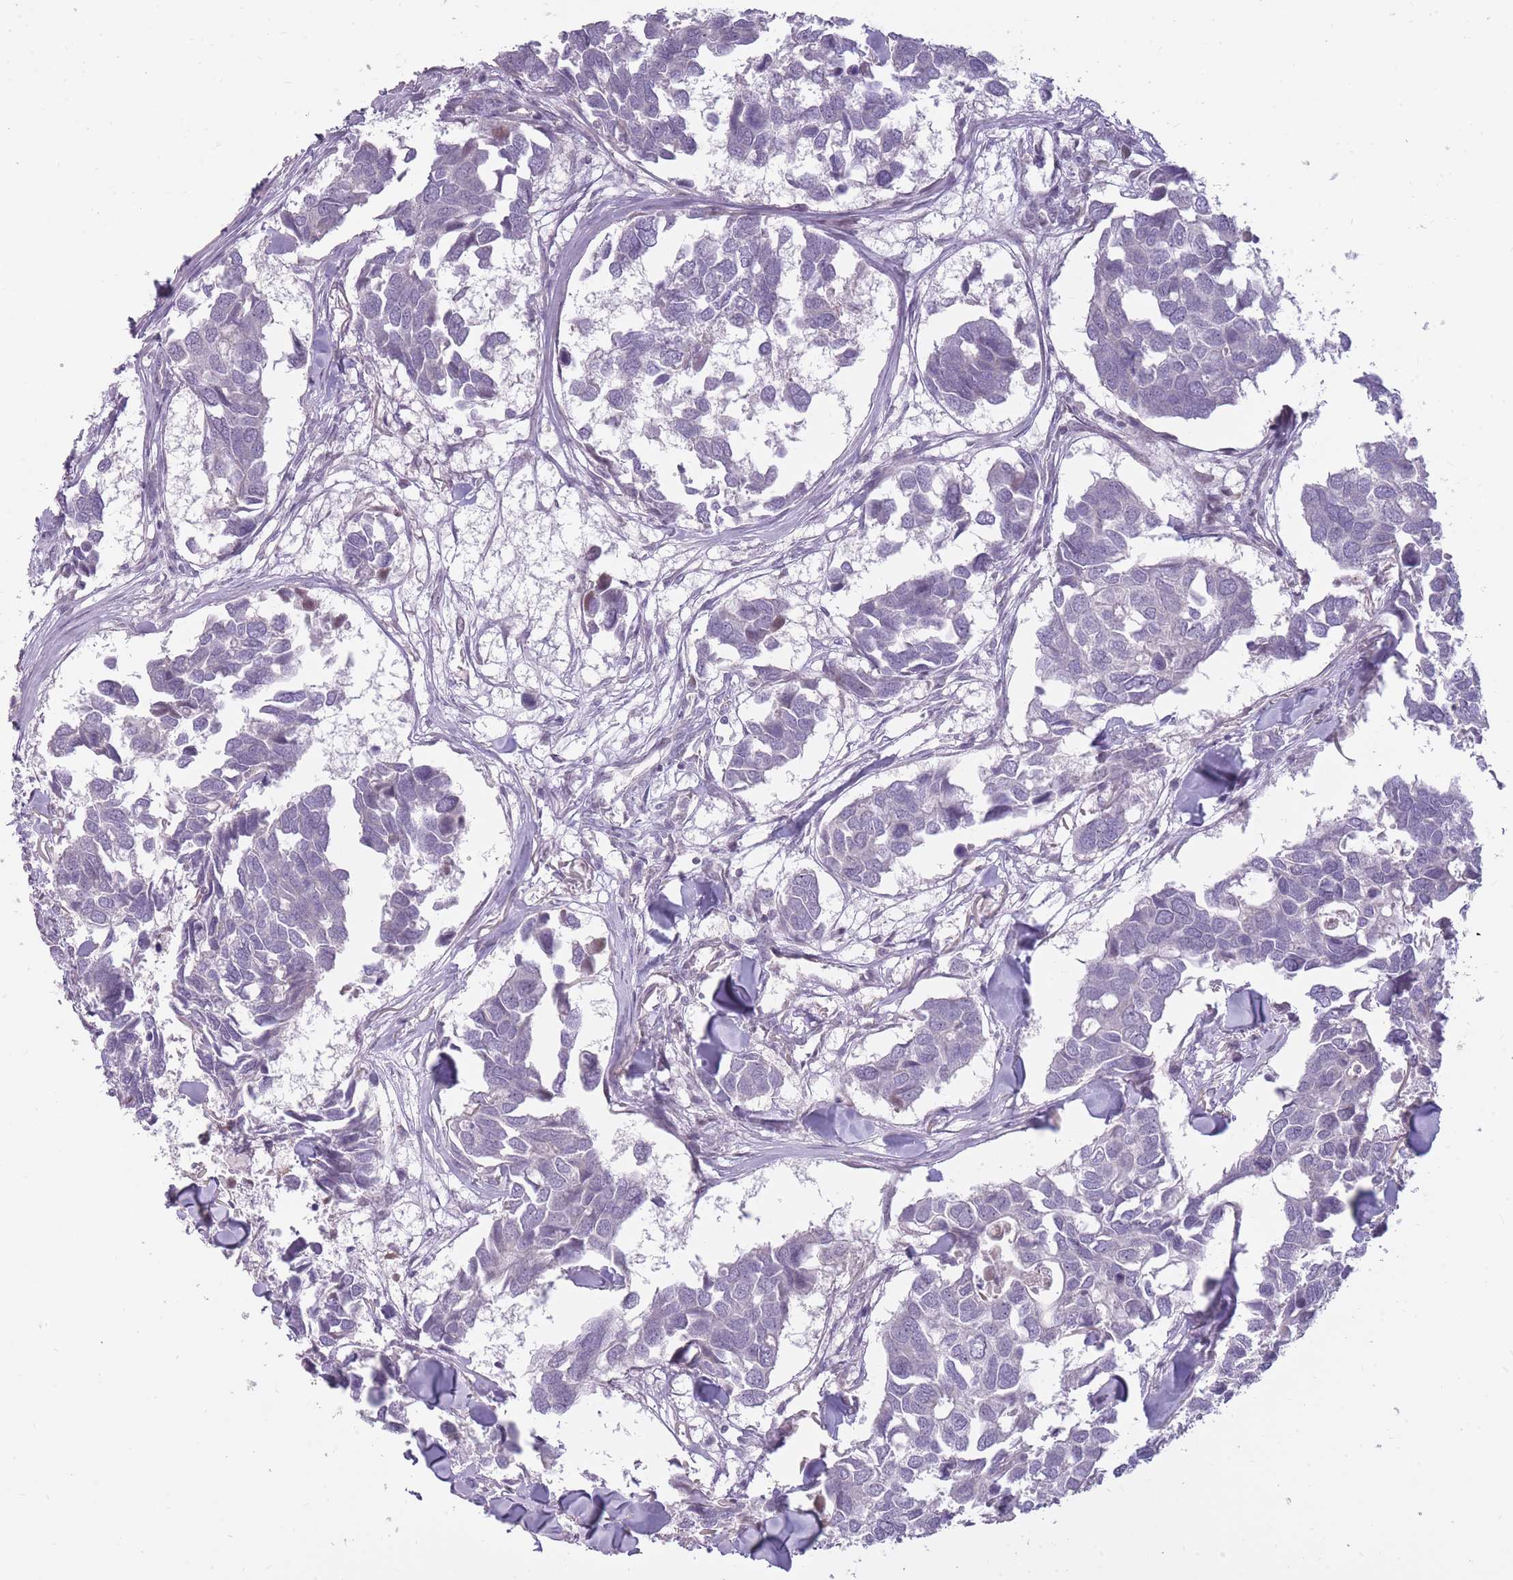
{"staining": {"intensity": "negative", "quantity": "none", "location": "none"}, "tissue": "breast cancer", "cell_type": "Tumor cells", "image_type": "cancer", "snomed": [{"axis": "morphology", "description": "Duct carcinoma"}, {"axis": "topography", "description": "Breast"}], "caption": "The IHC photomicrograph has no significant expression in tumor cells of invasive ductal carcinoma (breast) tissue.", "gene": "POMZP3", "patient": {"sex": "female", "age": 83}}